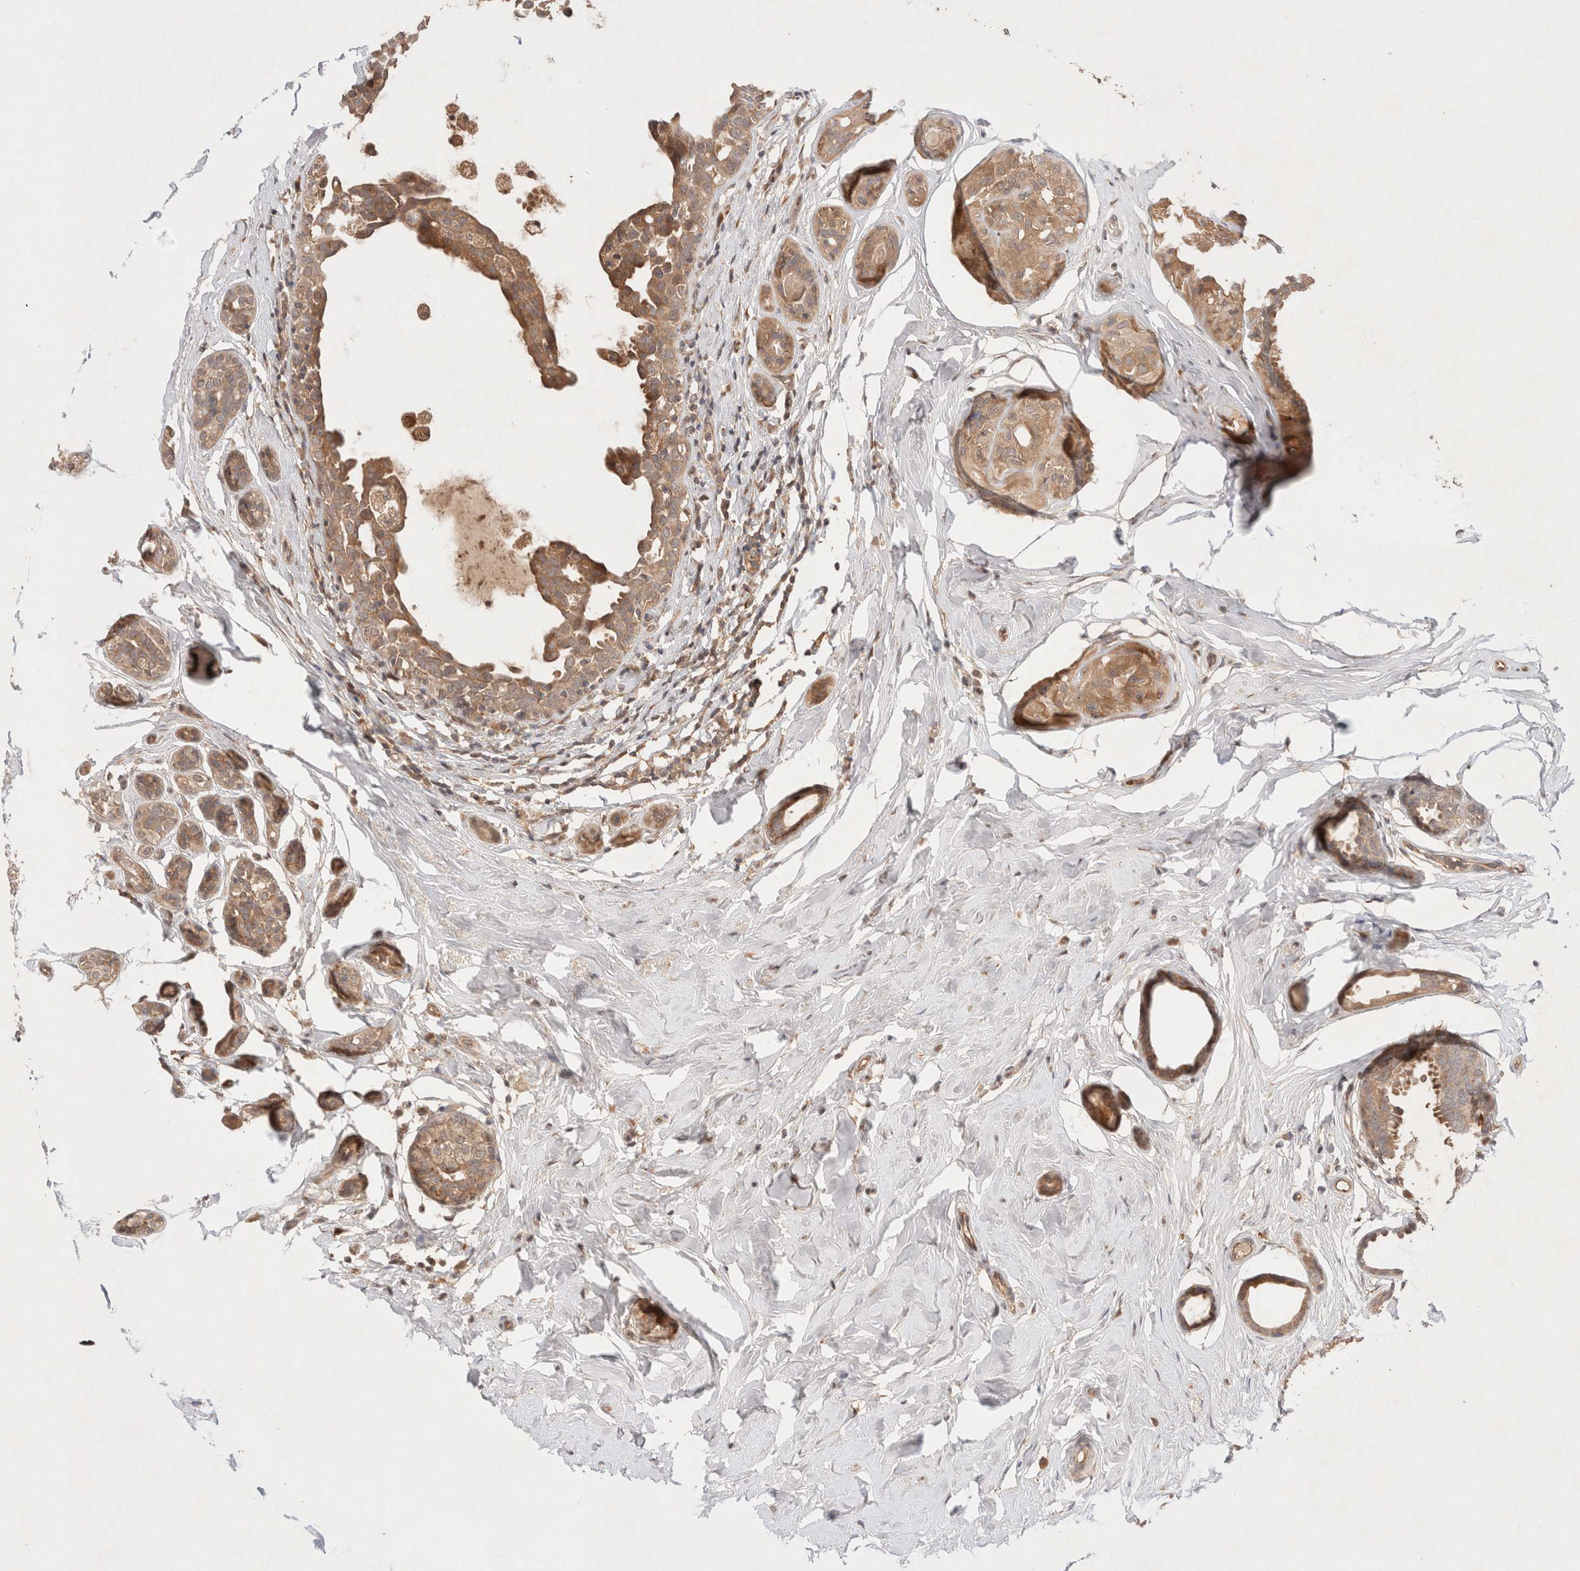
{"staining": {"intensity": "moderate", "quantity": ">75%", "location": "cytoplasmic/membranous"}, "tissue": "breast cancer", "cell_type": "Tumor cells", "image_type": "cancer", "snomed": [{"axis": "morphology", "description": "Duct carcinoma"}, {"axis": "topography", "description": "Breast"}], "caption": "Approximately >75% of tumor cells in human breast cancer exhibit moderate cytoplasmic/membranous protein positivity as visualized by brown immunohistochemical staining.", "gene": "KLHL20", "patient": {"sex": "female", "age": 55}}